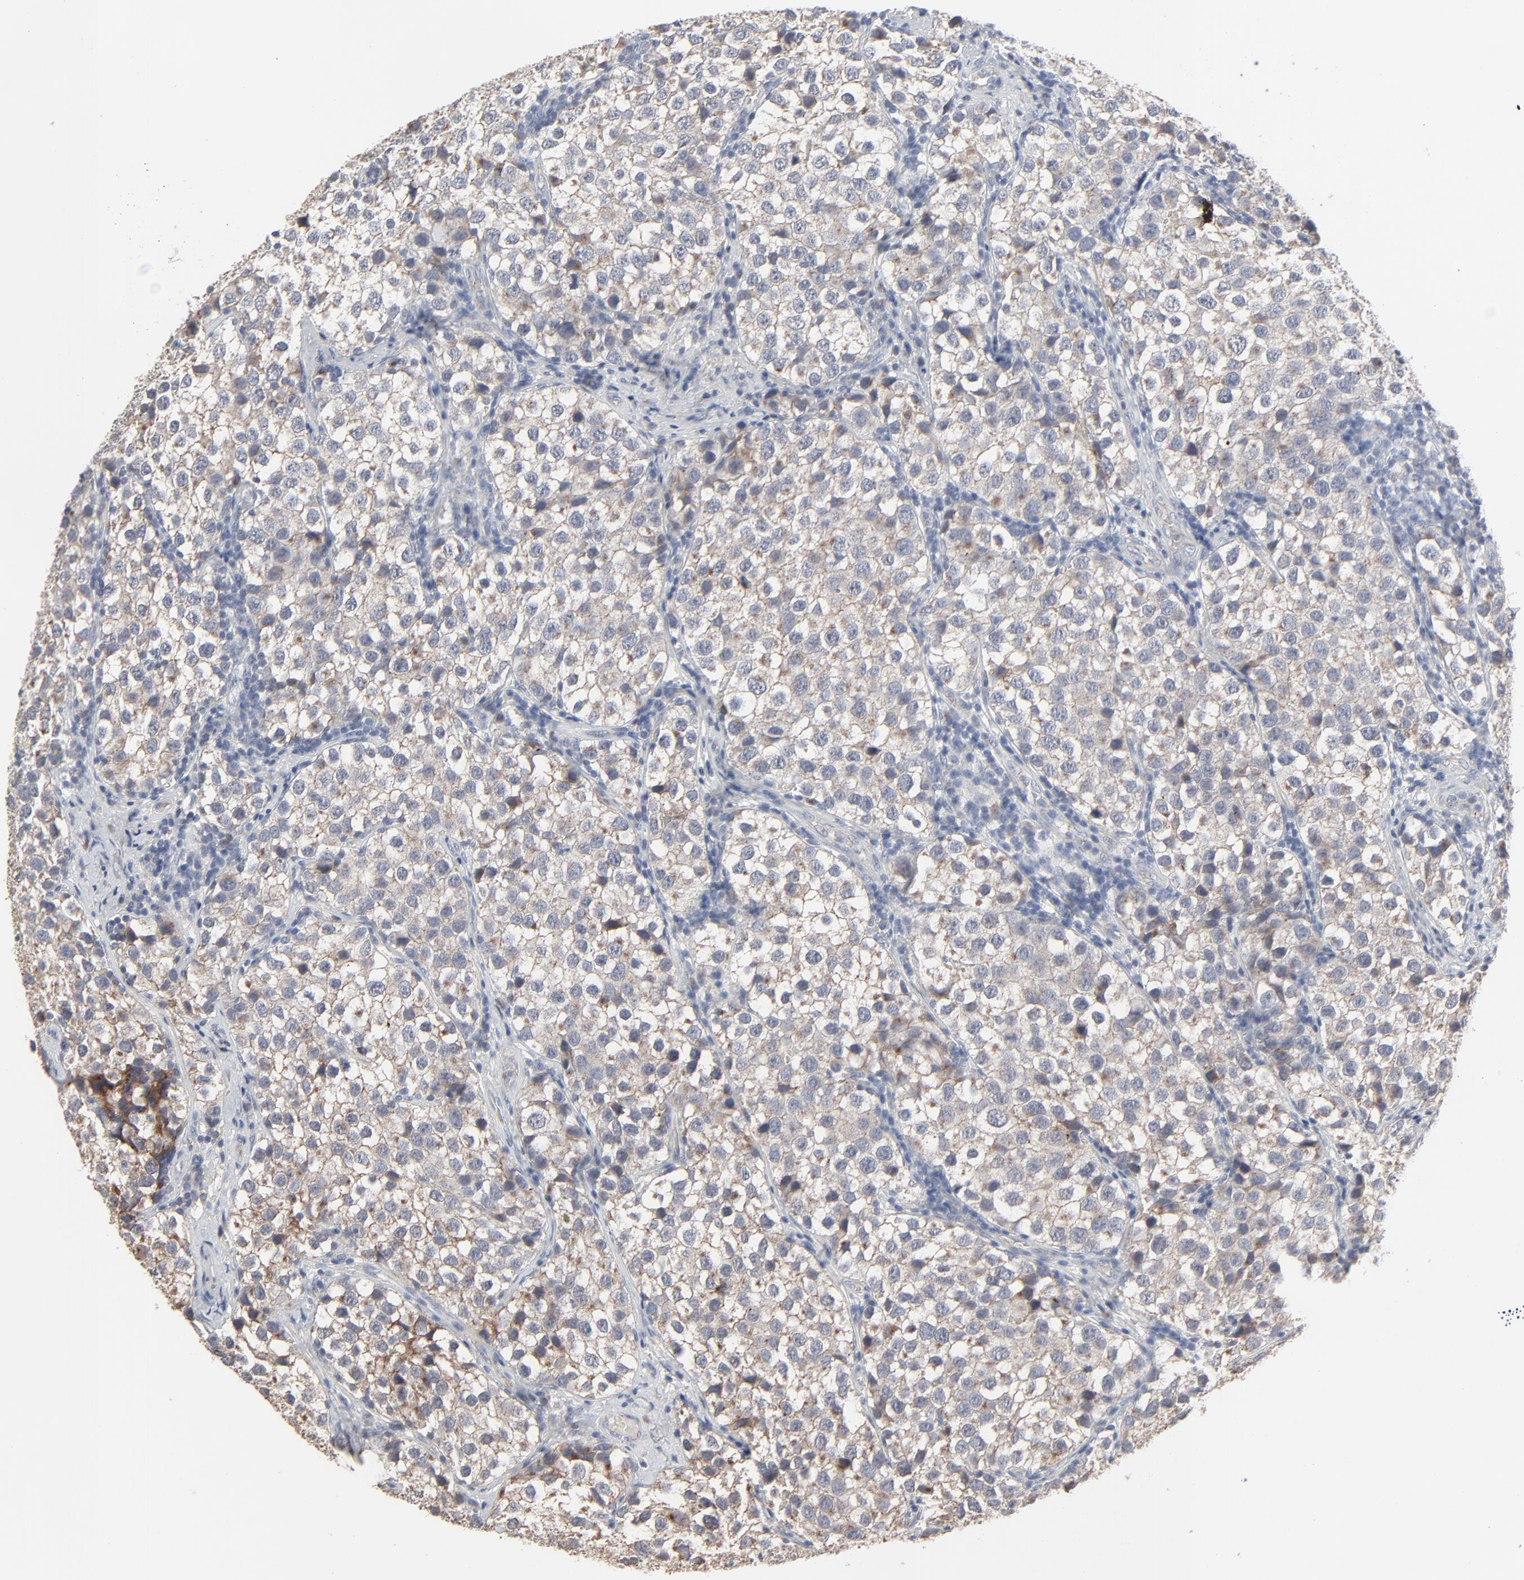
{"staining": {"intensity": "weak", "quantity": ">75%", "location": "cytoplasmic/membranous"}, "tissue": "testis cancer", "cell_type": "Tumor cells", "image_type": "cancer", "snomed": [{"axis": "morphology", "description": "Seminoma, NOS"}, {"axis": "topography", "description": "Testis"}], "caption": "Seminoma (testis) stained with a protein marker reveals weak staining in tumor cells.", "gene": "JAM3", "patient": {"sex": "male", "age": 39}}